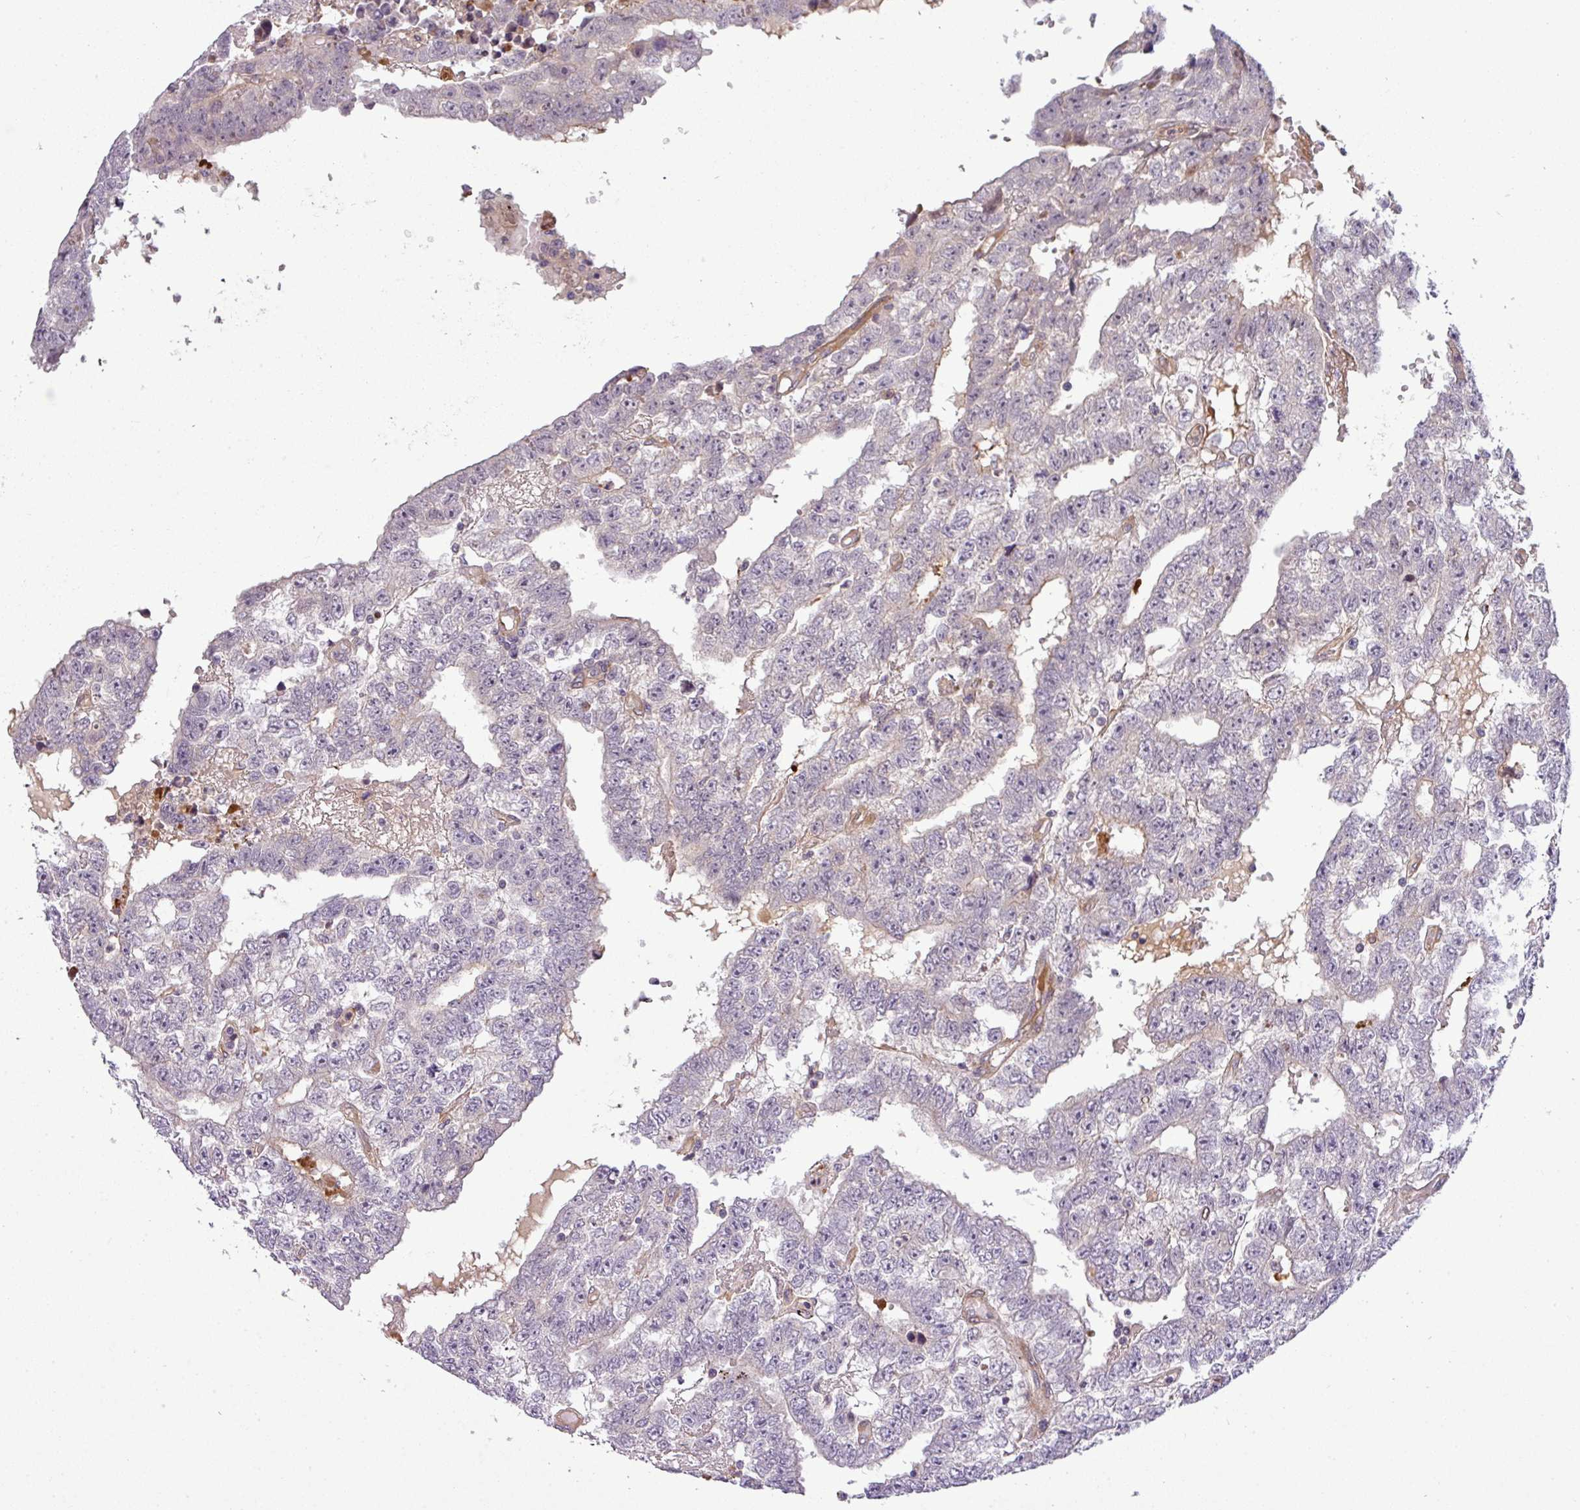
{"staining": {"intensity": "negative", "quantity": "none", "location": "none"}, "tissue": "testis cancer", "cell_type": "Tumor cells", "image_type": "cancer", "snomed": [{"axis": "morphology", "description": "Carcinoma, Embryonal, NOS"}, {"axis": "topography", "description": "Testis"}], "caption": "A micrograph of testis cancer (embryonal carcinoma) stained for a protein displays no brown staining in tumor cells. (DAB (3,3'-diaminobenzidine) immunohistochemistry (IHC) with hematoxylin counter stain).", "gene": "ZNF35", "patient": {"sex": "male", "age": 25}}